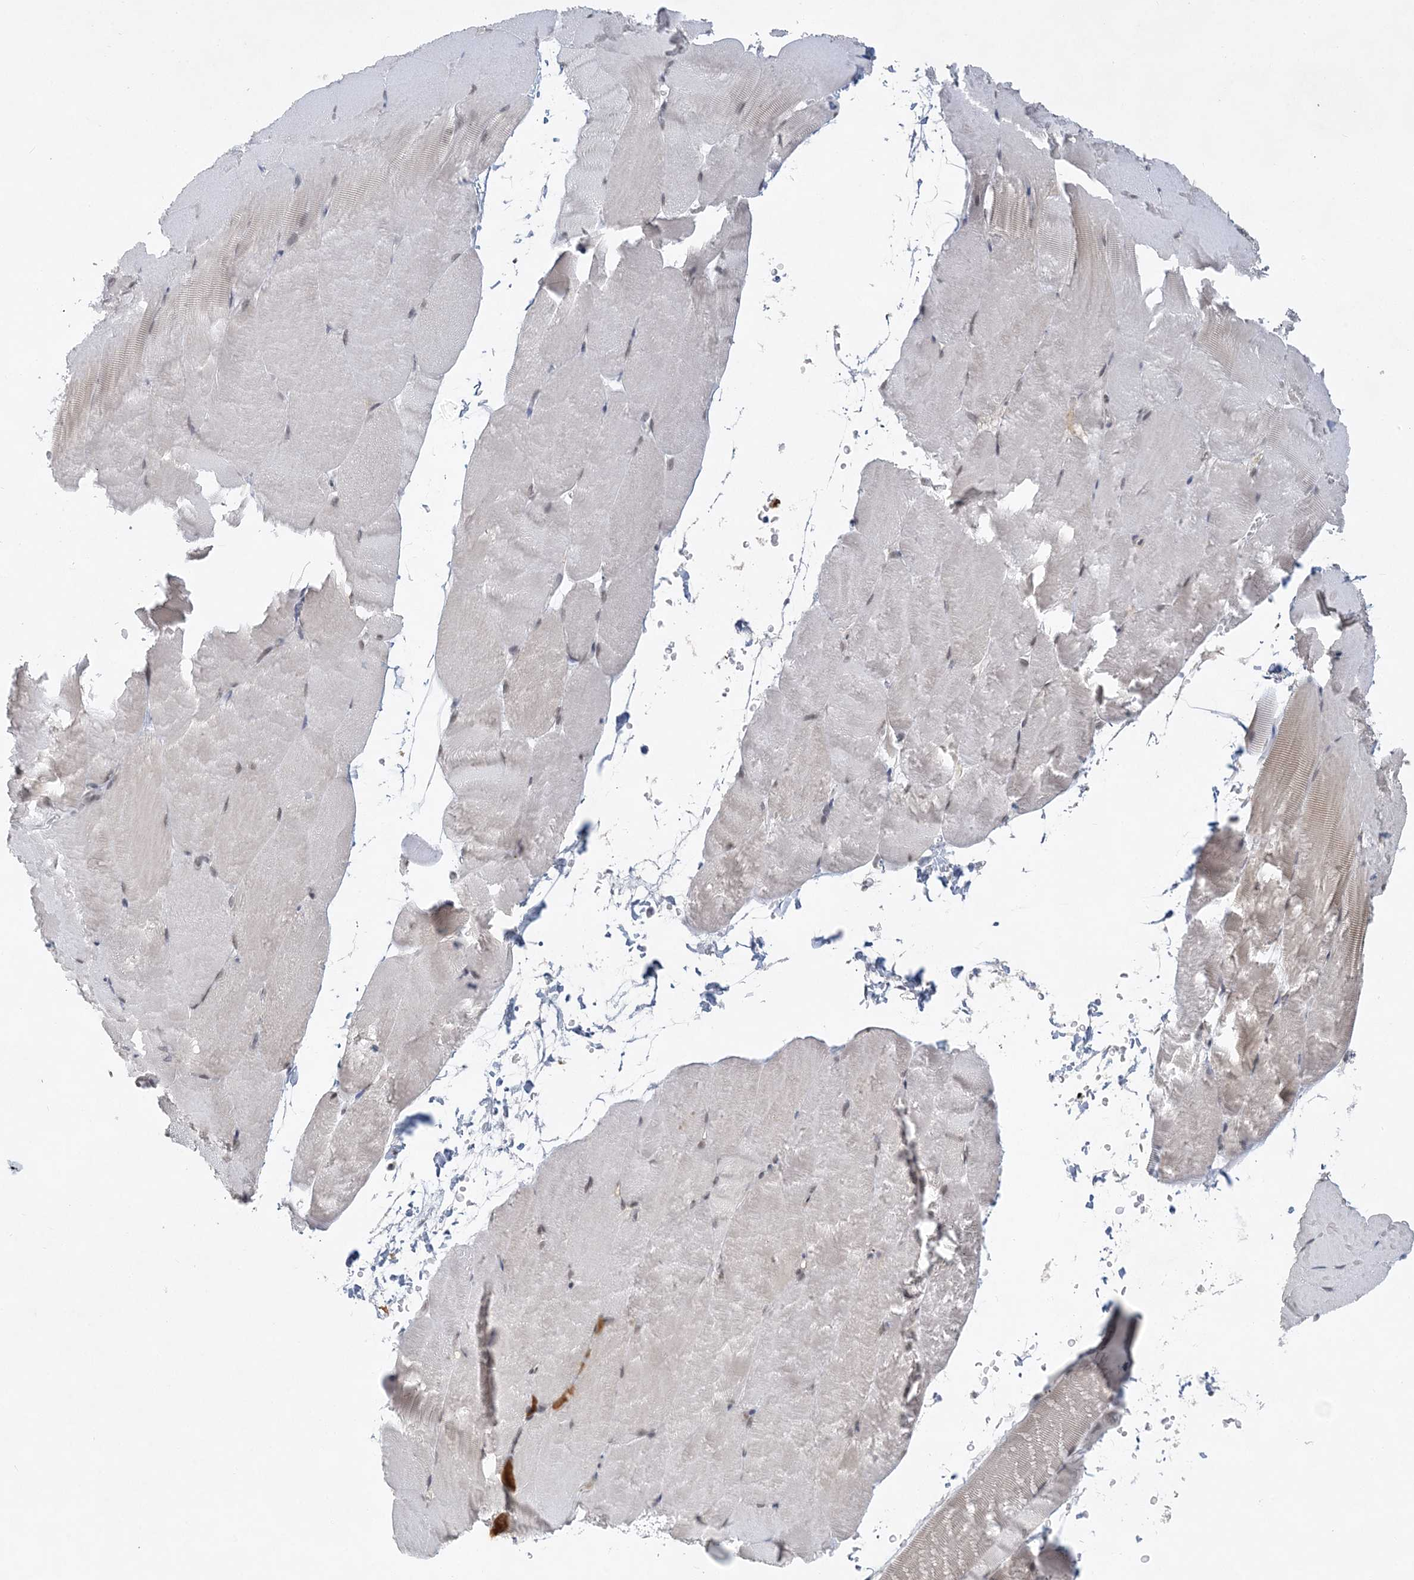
{"staining": {"intensity": "negative", "quantity": "none", "location": "none"}, "tissue": "skeletal muscle", "cell_type": "Myocytes", "image_type": "normal", "snomed": [{"axis": "morphology", "description": "Normal tissue, NOS"}, {"axis": "topography", "description": "Skeletal muscle"}, {"axis": "topography", "description": "Parathyroid gland"}], "caption": "High magnification brightfield microscopy of unremarkable skeletal muscle stained with DAB (brown) and counterstained with hematoxylin (blue): myocytes show no significant expression. The staining was performed using DAB (3,3'-diaminobenzidine) to visualize the protein expression in brown, while the nuclei were stained in blue with hematoxylin (Magnification: 20x).", "gene": "KMT2D", "patient": {"sex": "female", "age": 37}}